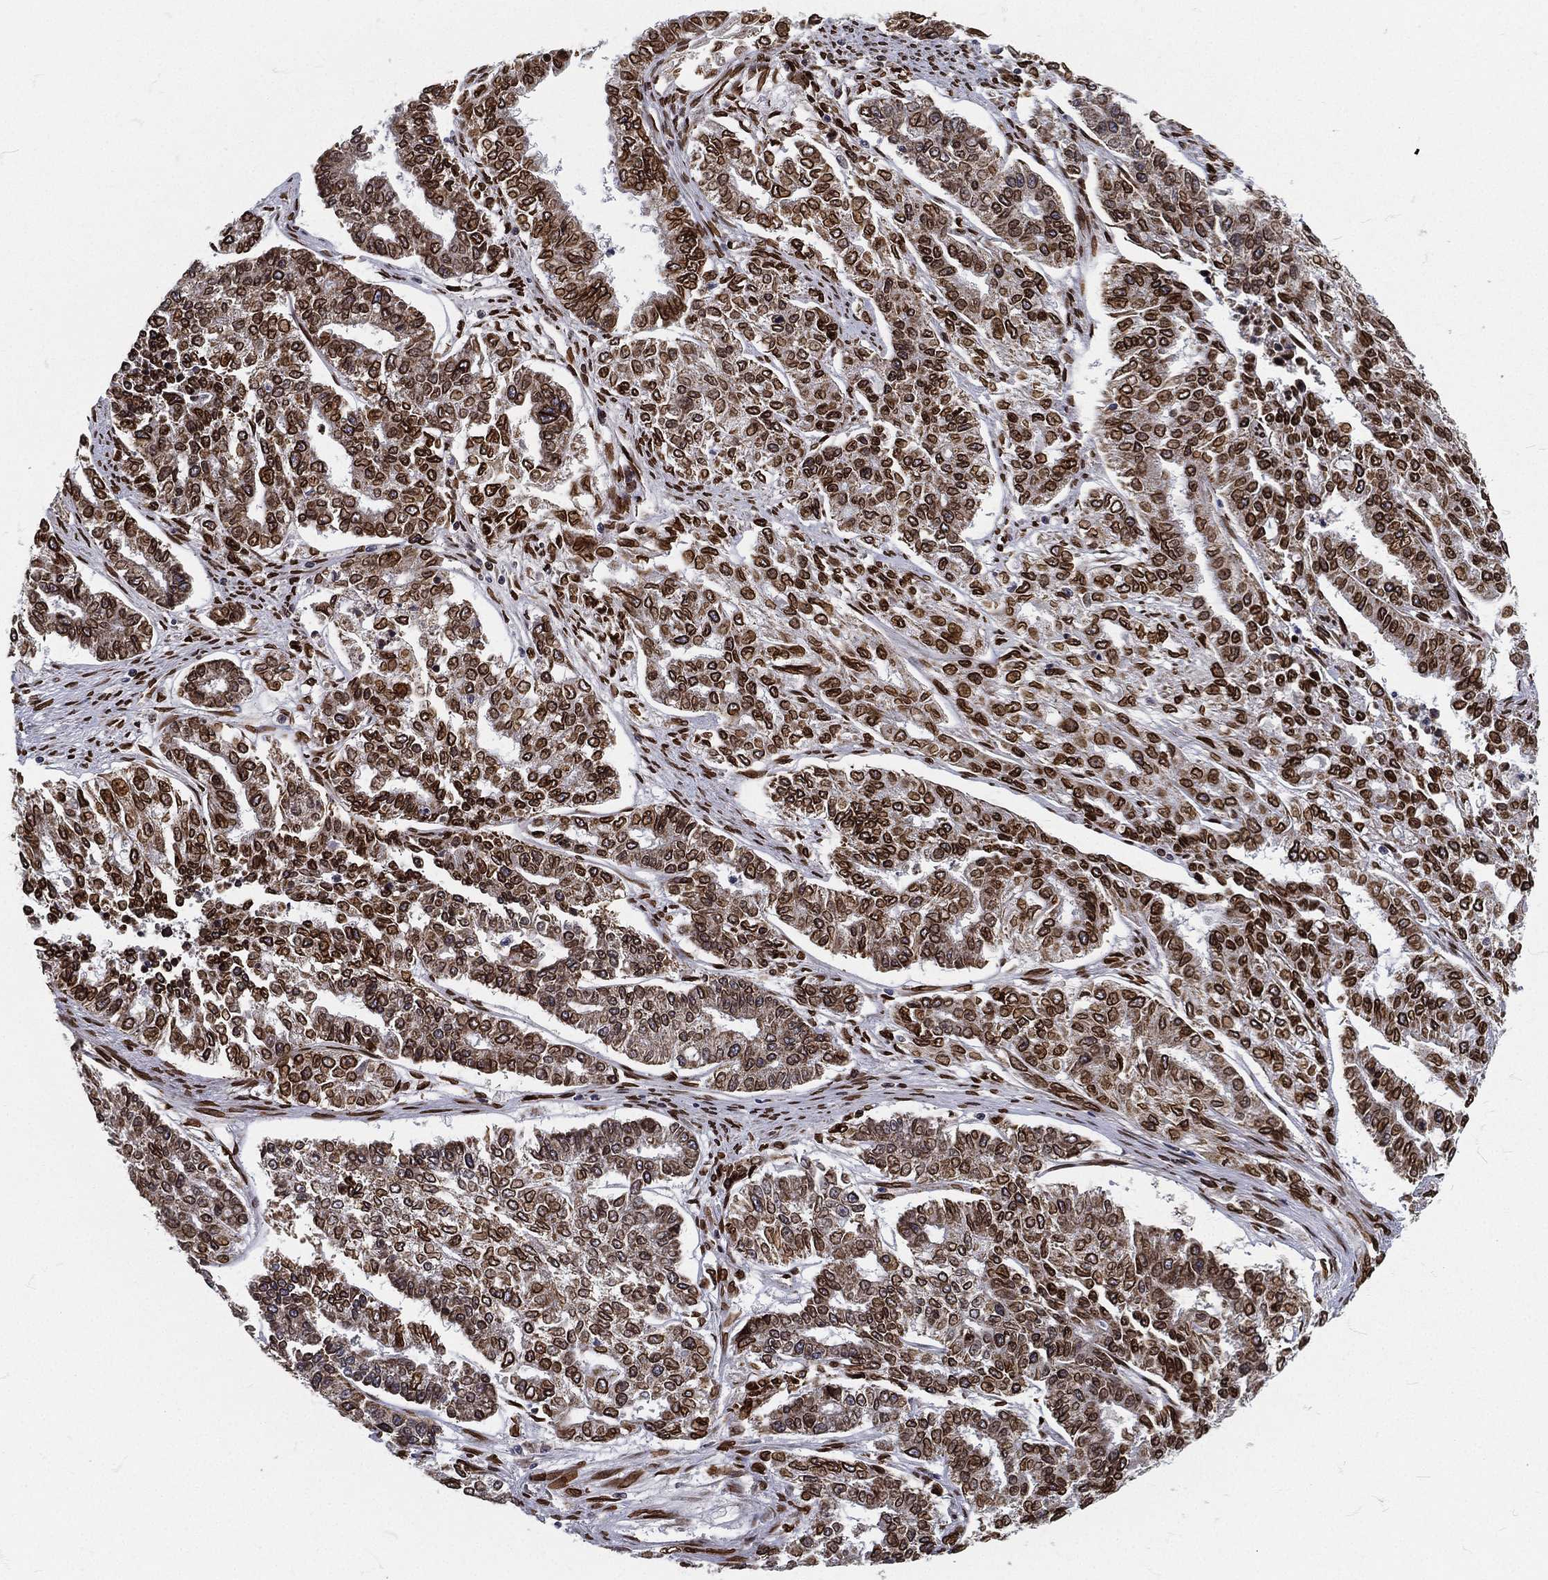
{"staining": {"intensity": "strong", "quantity": ">75%", "location": "cytoplasmic/membranous,nuclear"}, "tissue": "endometrial cancer", "cell_type": "Tumor cells", "image_type": "cancer", "snomed": [{"axis": "morphology", "description": "Adenocarcinoma, NOS"}, {"axis": "topography", "description": "Uterus"}], "caption": "Endometrial cancer was stained to show a protein in brown. There is high levels of strong cytoplasmic/membranous and nuclear staining in approximately >75% of tumor cells.", "gene": "PALB2", "patient": {"sex": "female", "age": 59}}